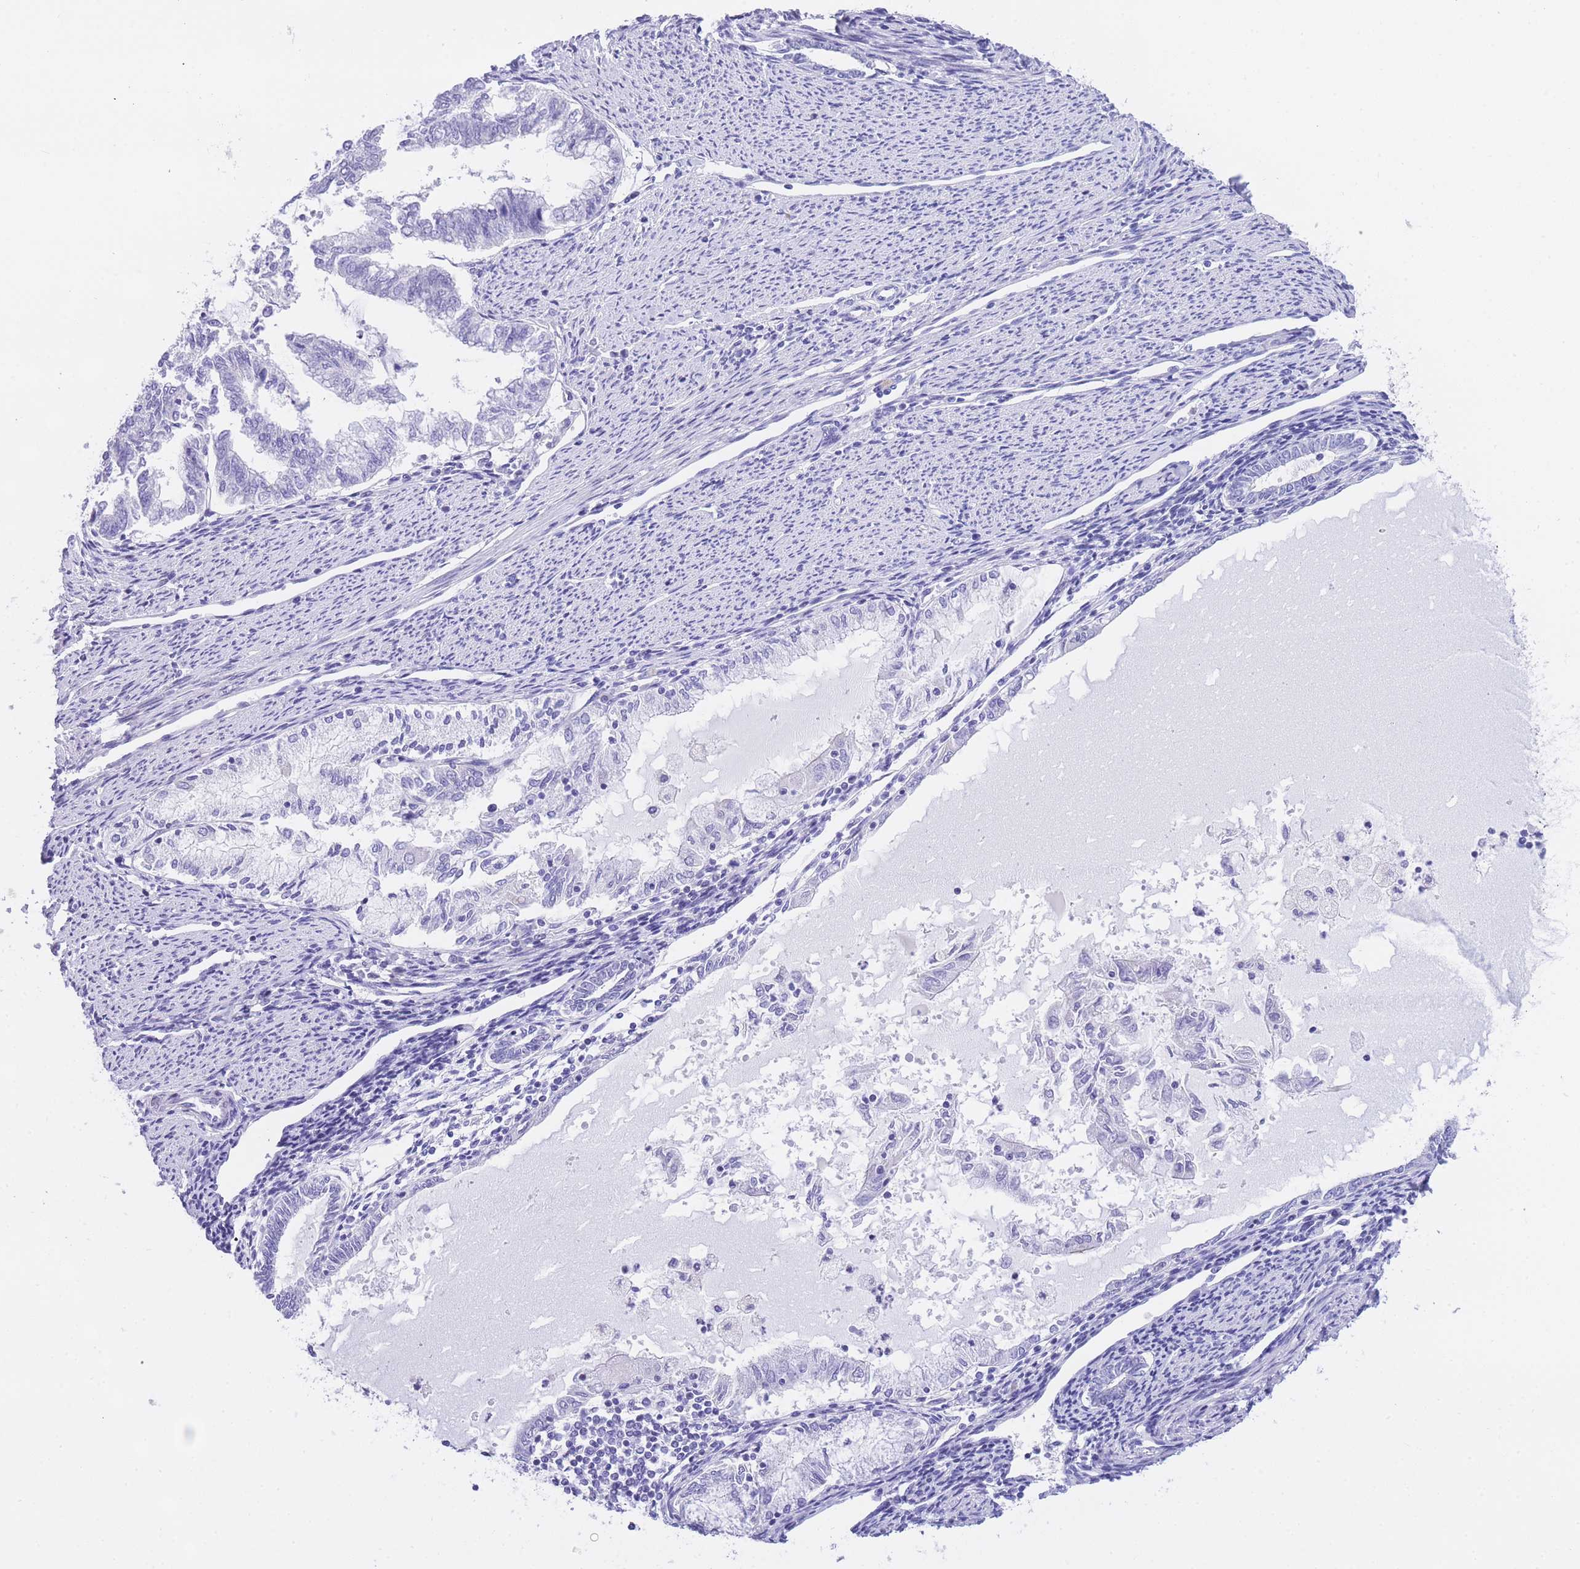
{"staining": {"intensity": "negative", "quantity": "none", "location": "none"}, "tissue": "endometrial cancer", "cell_type": "Tumor cells", "image_type": "cancer", "snomed": [{"axis": "morphology", "description": "Adenocarcinoma, NOS"}, {"axis": "topography", "description": "Endometrium"}], "caption": "This is a photomicrograph of IHC staining of endometrial adenocarcinoma, which shows no positivity in tumor cells.", "gene": "TIFAB", "patient": {"sex": "female", "age": 79}}